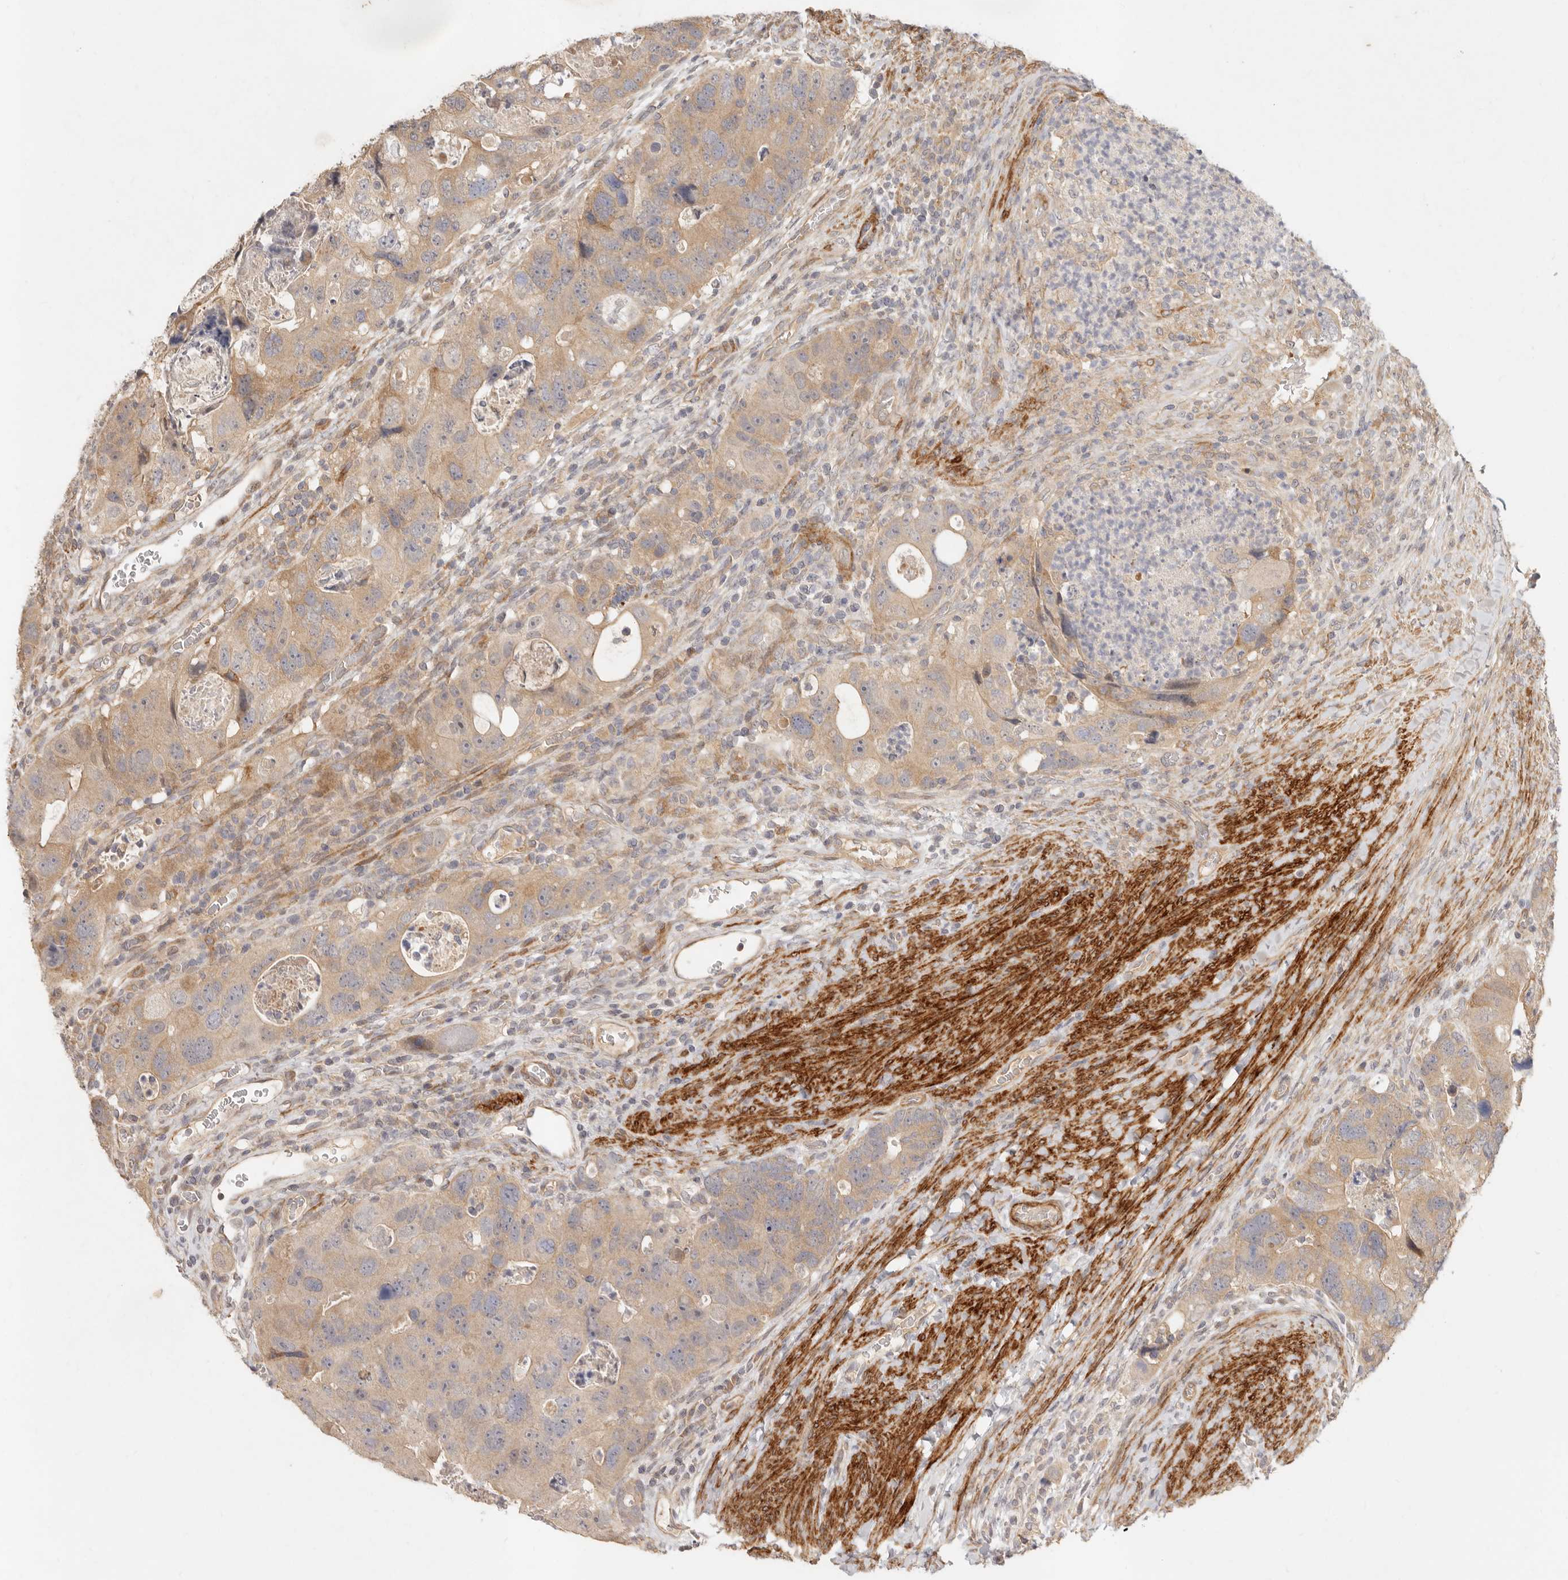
{"staining": {"intensity": "moderate", "quantity": ">75%", "location": "cytoplasmic/membranous"}, "tissue": "colorectal cancer", "cell_type": "Tumor cells", "image_type": "cancer", "snomed": [{"axis": "morphology", "description": "Adenocarcinoma, NOS"}, {"axis": "topography", "description": "Rectum"}], "caption": "Protein staining of colorectal adenocarcinoma tissue displays moderate cytoplasmic/membranous staining in about >75% of tumor cells.", "gene": "VIPR1", "patient": {"sex": "male", "age": 59}}